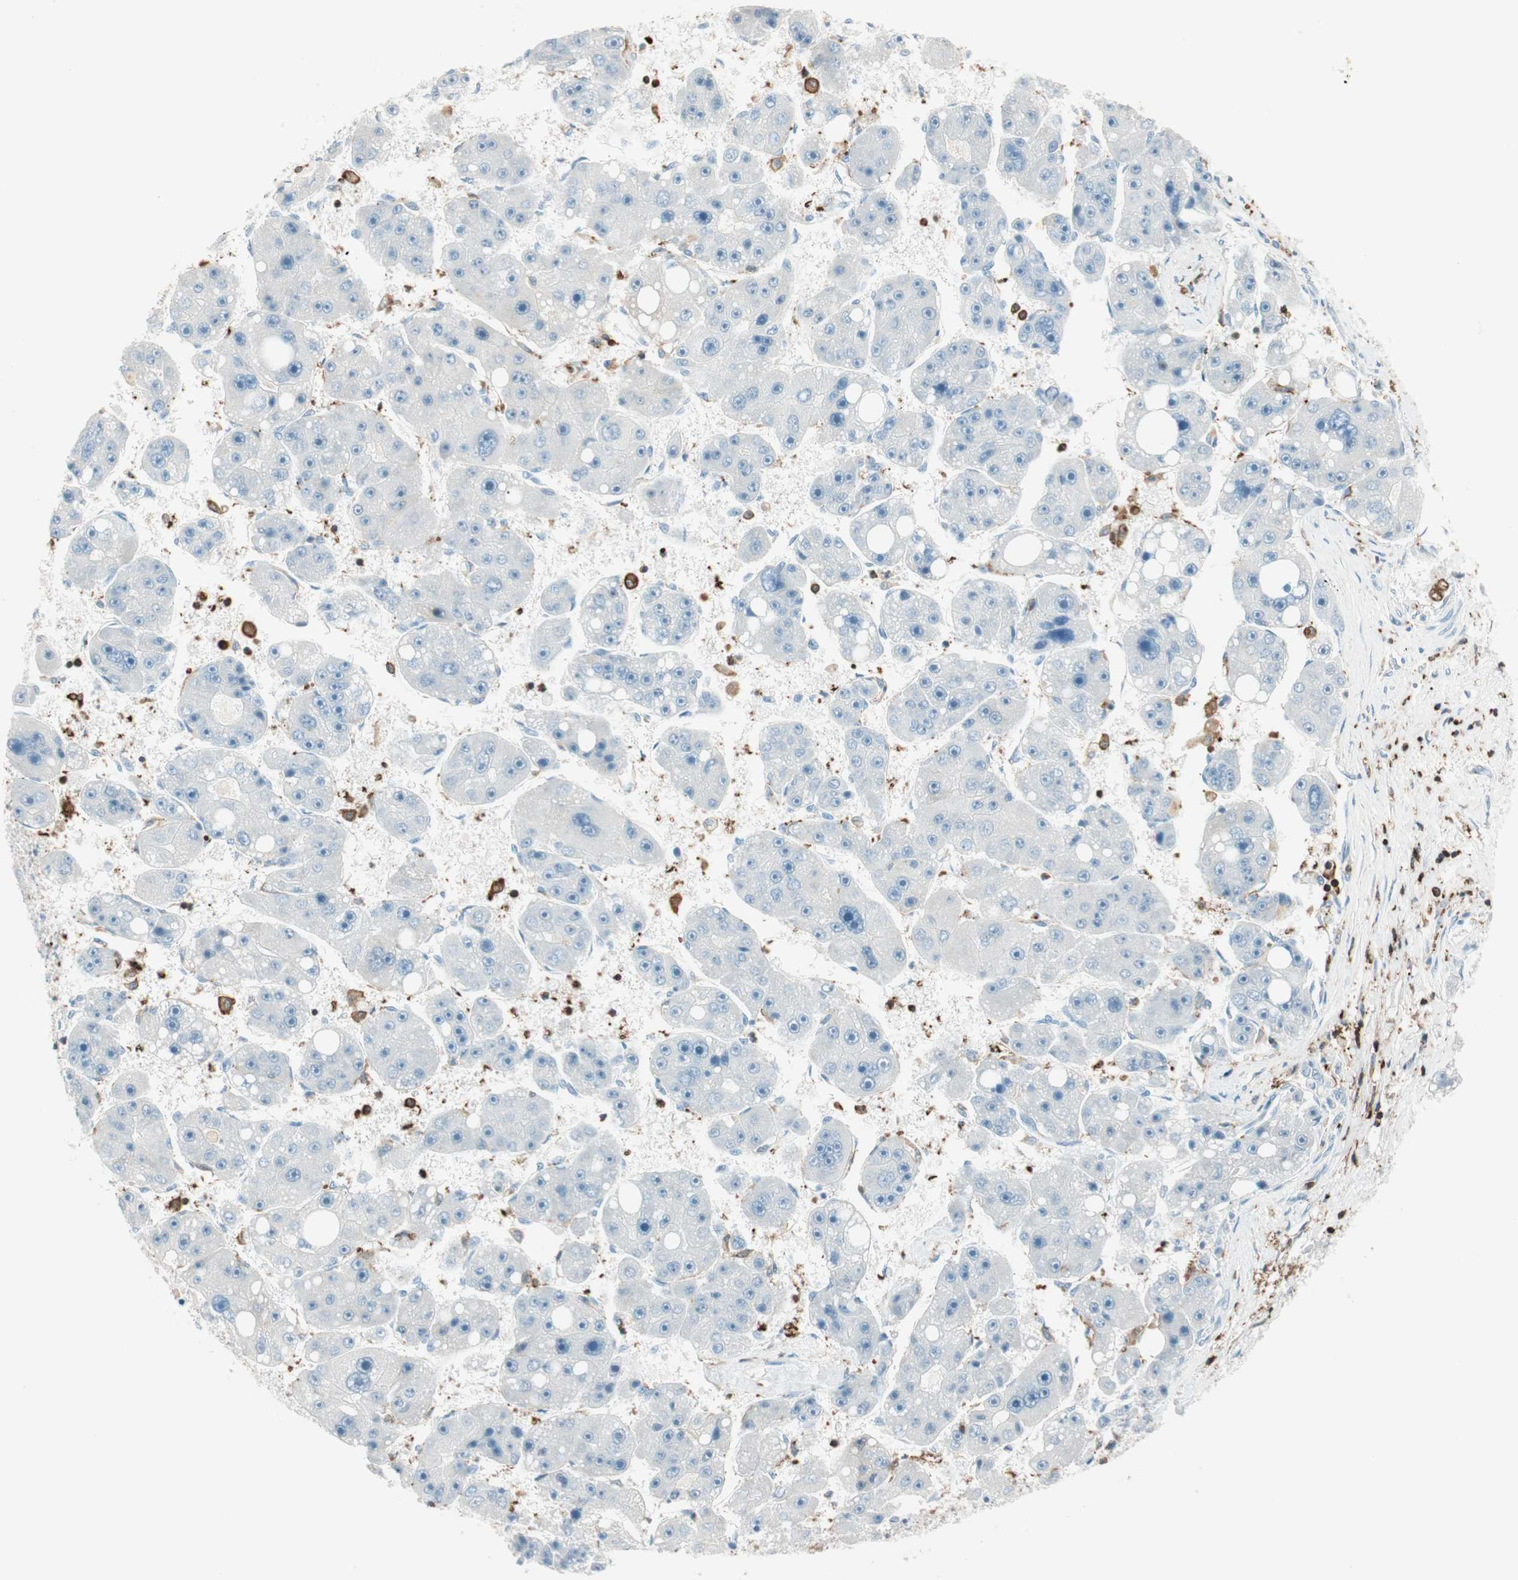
{"staining": {"intensity": "negative", "quantity": "none", "location": "none"}, "tissue": "liver cancer", "cell_type": "Tumor cells", "image_type": "cancer", "snomed": [{"axis": "morphology", "description": "Carcinoma, Hepatocellular, NOS"}, {"axis": "topography", "description": "Liver"}], "caption": "IHC histopathology image of neoplastic tissue: human liver cancer stained with DAB (3,3'-diaminobenzidine) shows no significant protein positivity in tumor cells. (DAB immunohistochemistry with hematoxylin counter stain).", "gene": "HPGD", "patient": {"sex": "female", "age": 61}}